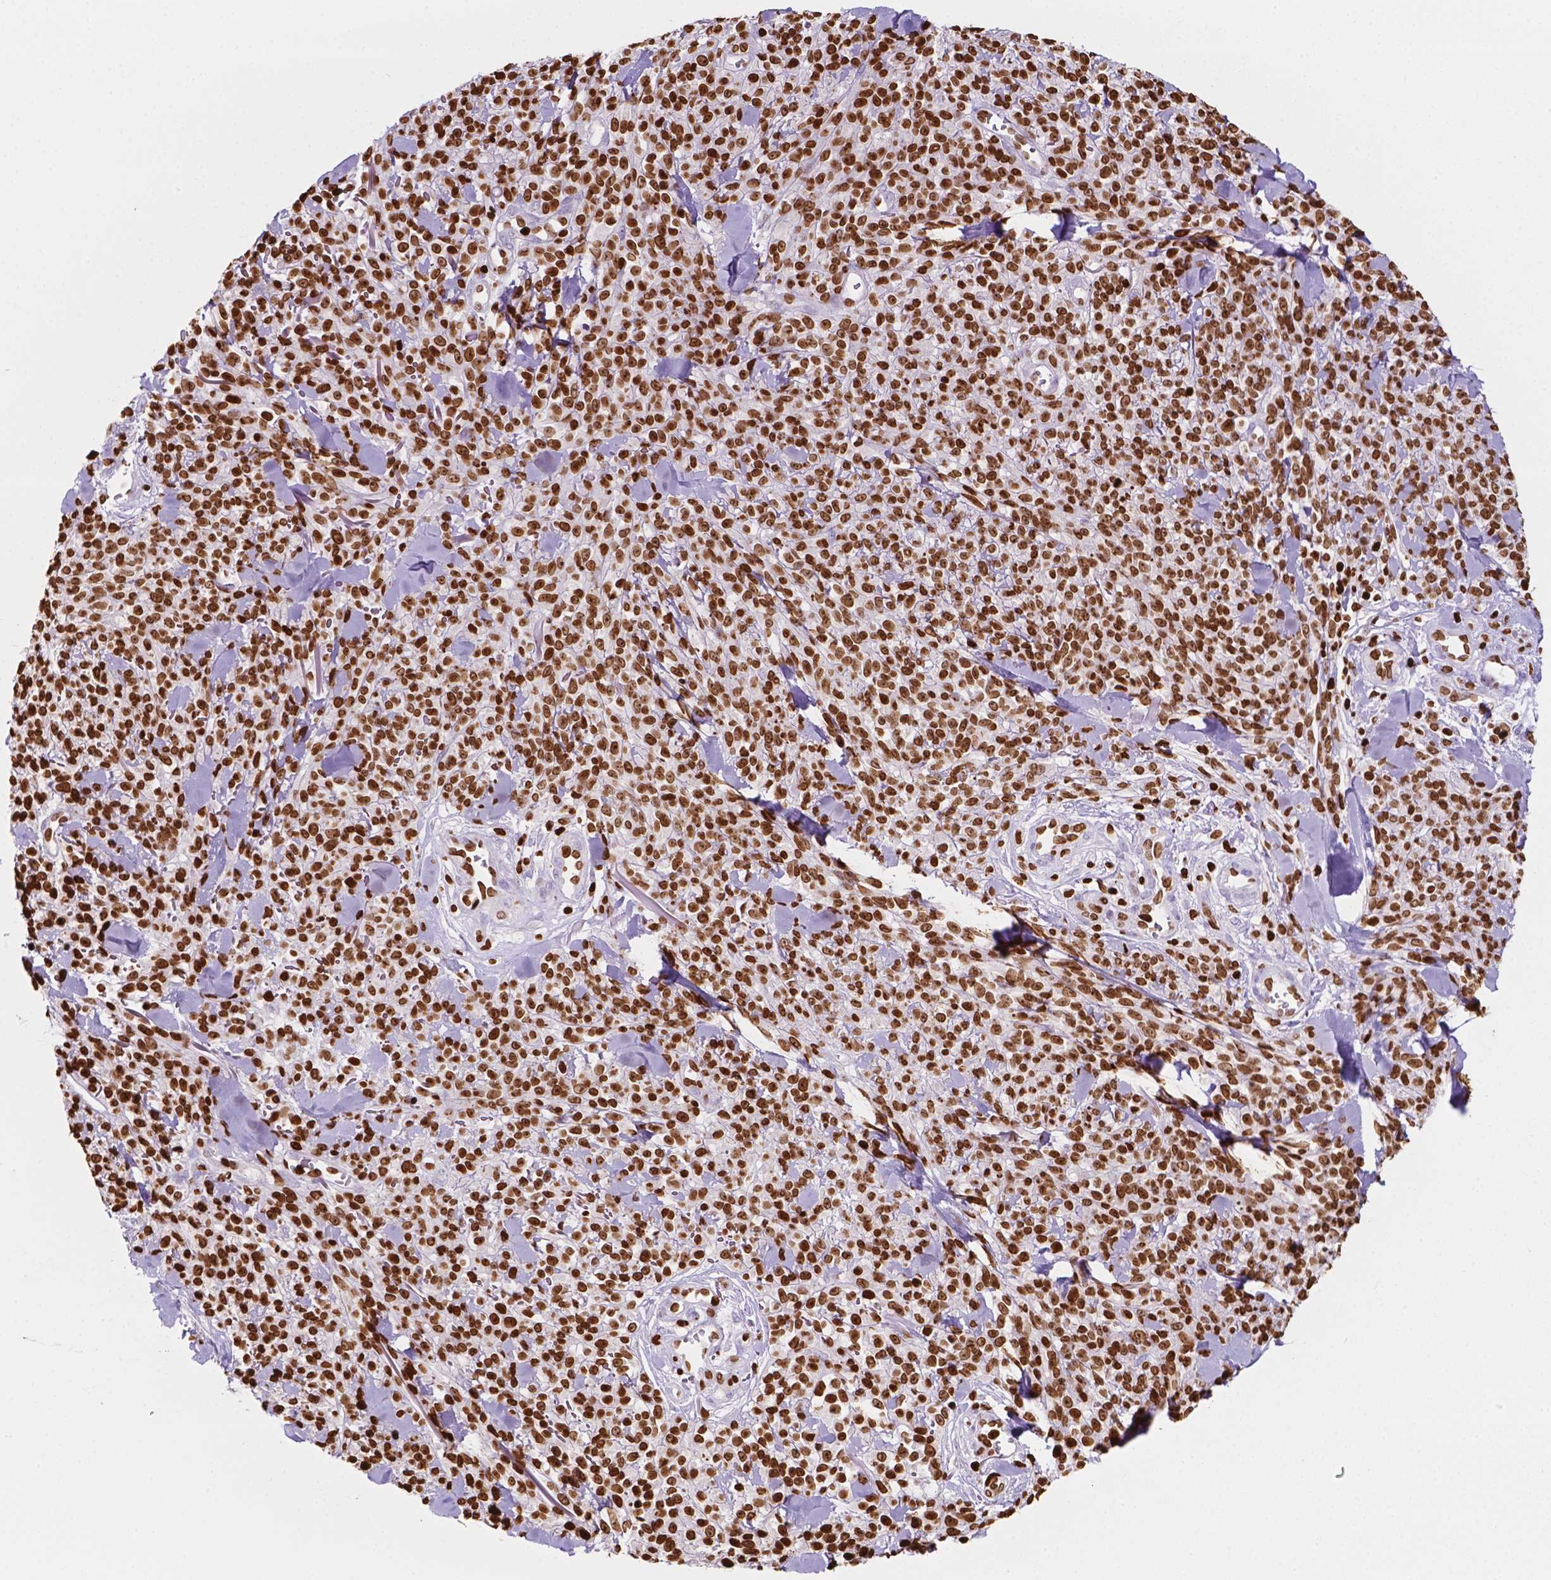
{"staining": {"intensity": "strong", "quantity": ">75%", "location": "nuclear"}, "tissue": "melanoma", "cell_type": "Tumor cells", "image_type": "cancer", "snomed": [{"axis": "morphology", "description": "Malignant melanoma, NOS"}, {"axis": "topography", "description": "Skin"}, {"axis": "topography", "description": "Skin of trunk"}], "caption": "This micrograph exhibits IHC staining of melanoma, with high strong nuclear staining in about >75% of tumor cells.", "gene": "CBY3", "patient": {"sex": "male", "age": 74}}